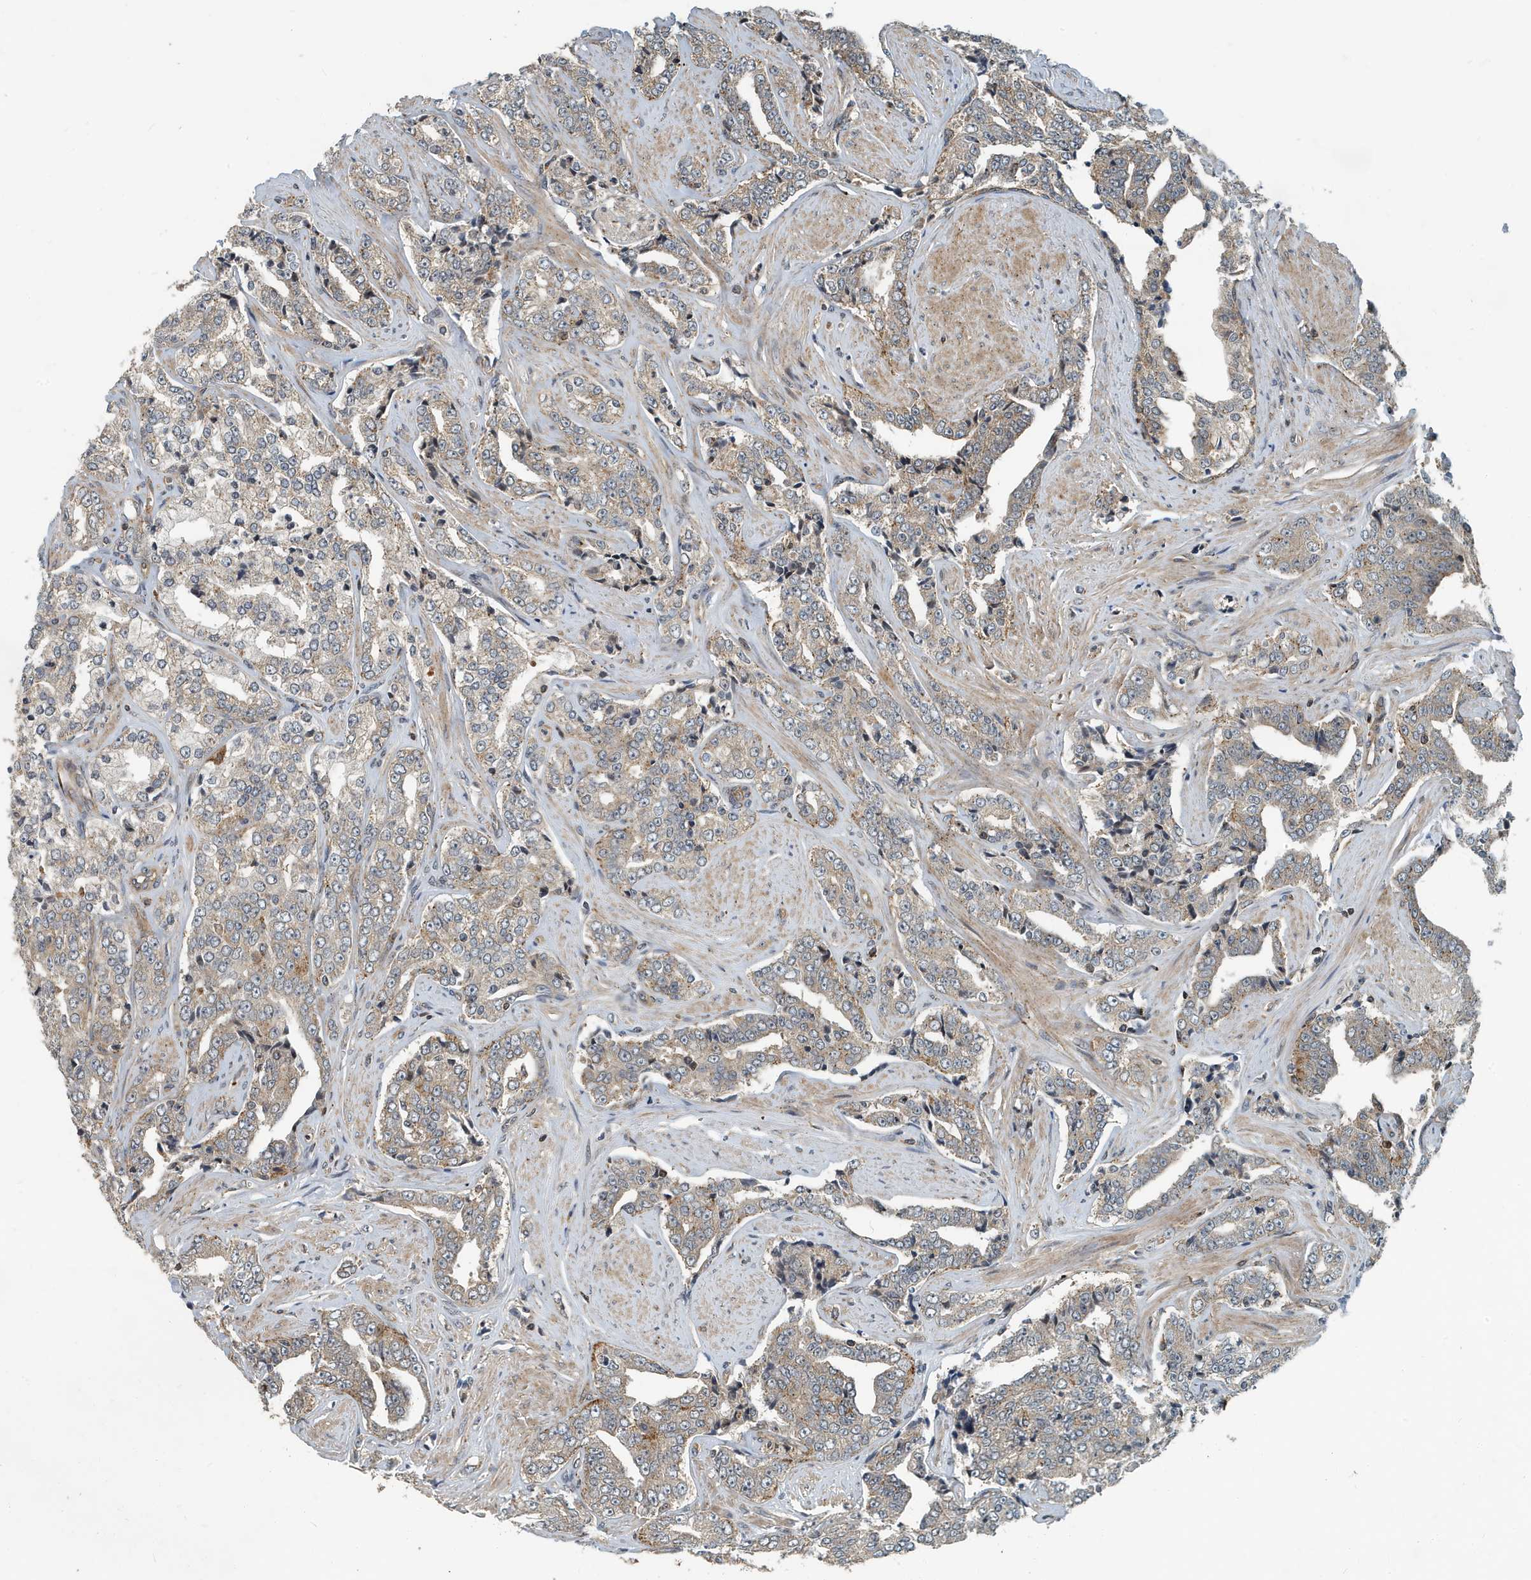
{"staining": {"intensity": "weak", "quantity": ">75%", "location": "cytoplasmic/membranous"}, "tissue": "prostate cancer", "cell_type": "Tumor cells", "image_type": "cancer", "snomed": [{"axis": "morphology", "description": "Adenocarcinoma, High grade"}, {"axis": "topography", "description": "Prostate"}], "caption": "High-power microscopy captured an immunohistochemistry (IHC) image of adenocarcinoma (high-grade) (prostate), revealing weak cytoplasmic/membranous positivity in approximately >75% of tumor cells.", "gene": "KIF15", "patient": {"sex": "male", "age": 71}}